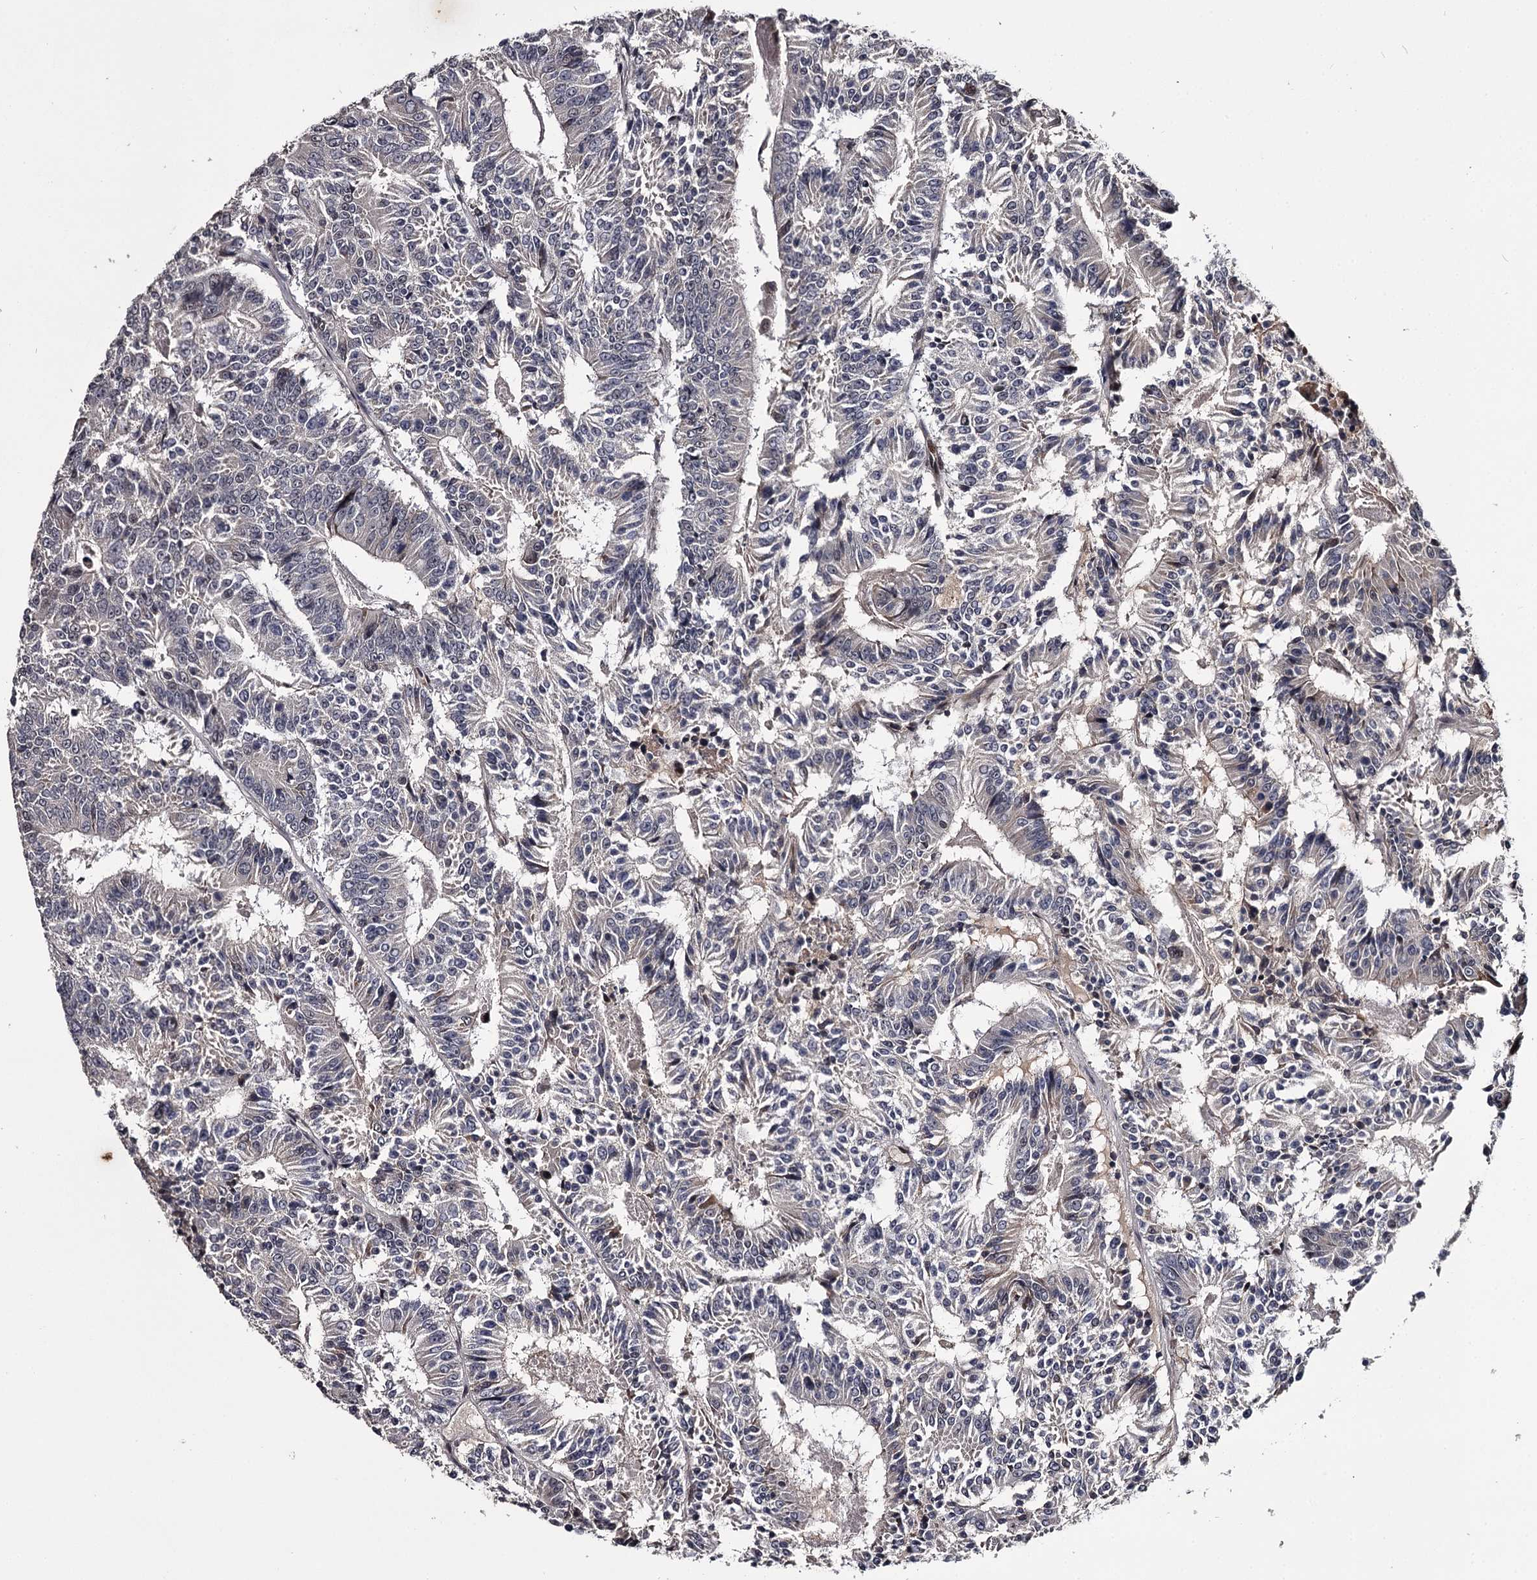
{"staining": {"intensity": "negative", "quantity": "none", "location": "none"}, "tissue": "colorectal cancer", "cell_type": "Tumor cells", "image_type": "cancer", "snomed": [{"axis": "morphology", "description": "Adenocarcinoma, NOS"}, {"axis": "topography", "description": "Colon"}], "caption": "An immunohistochemistry image of colorectal cancer (adenocarcinoma) is shown. There is no staining in tumor cells of colorectal cancer (adenocarcinoma).", "gene": "RNF44", "patient": {"sex": "male", "age": 83}}